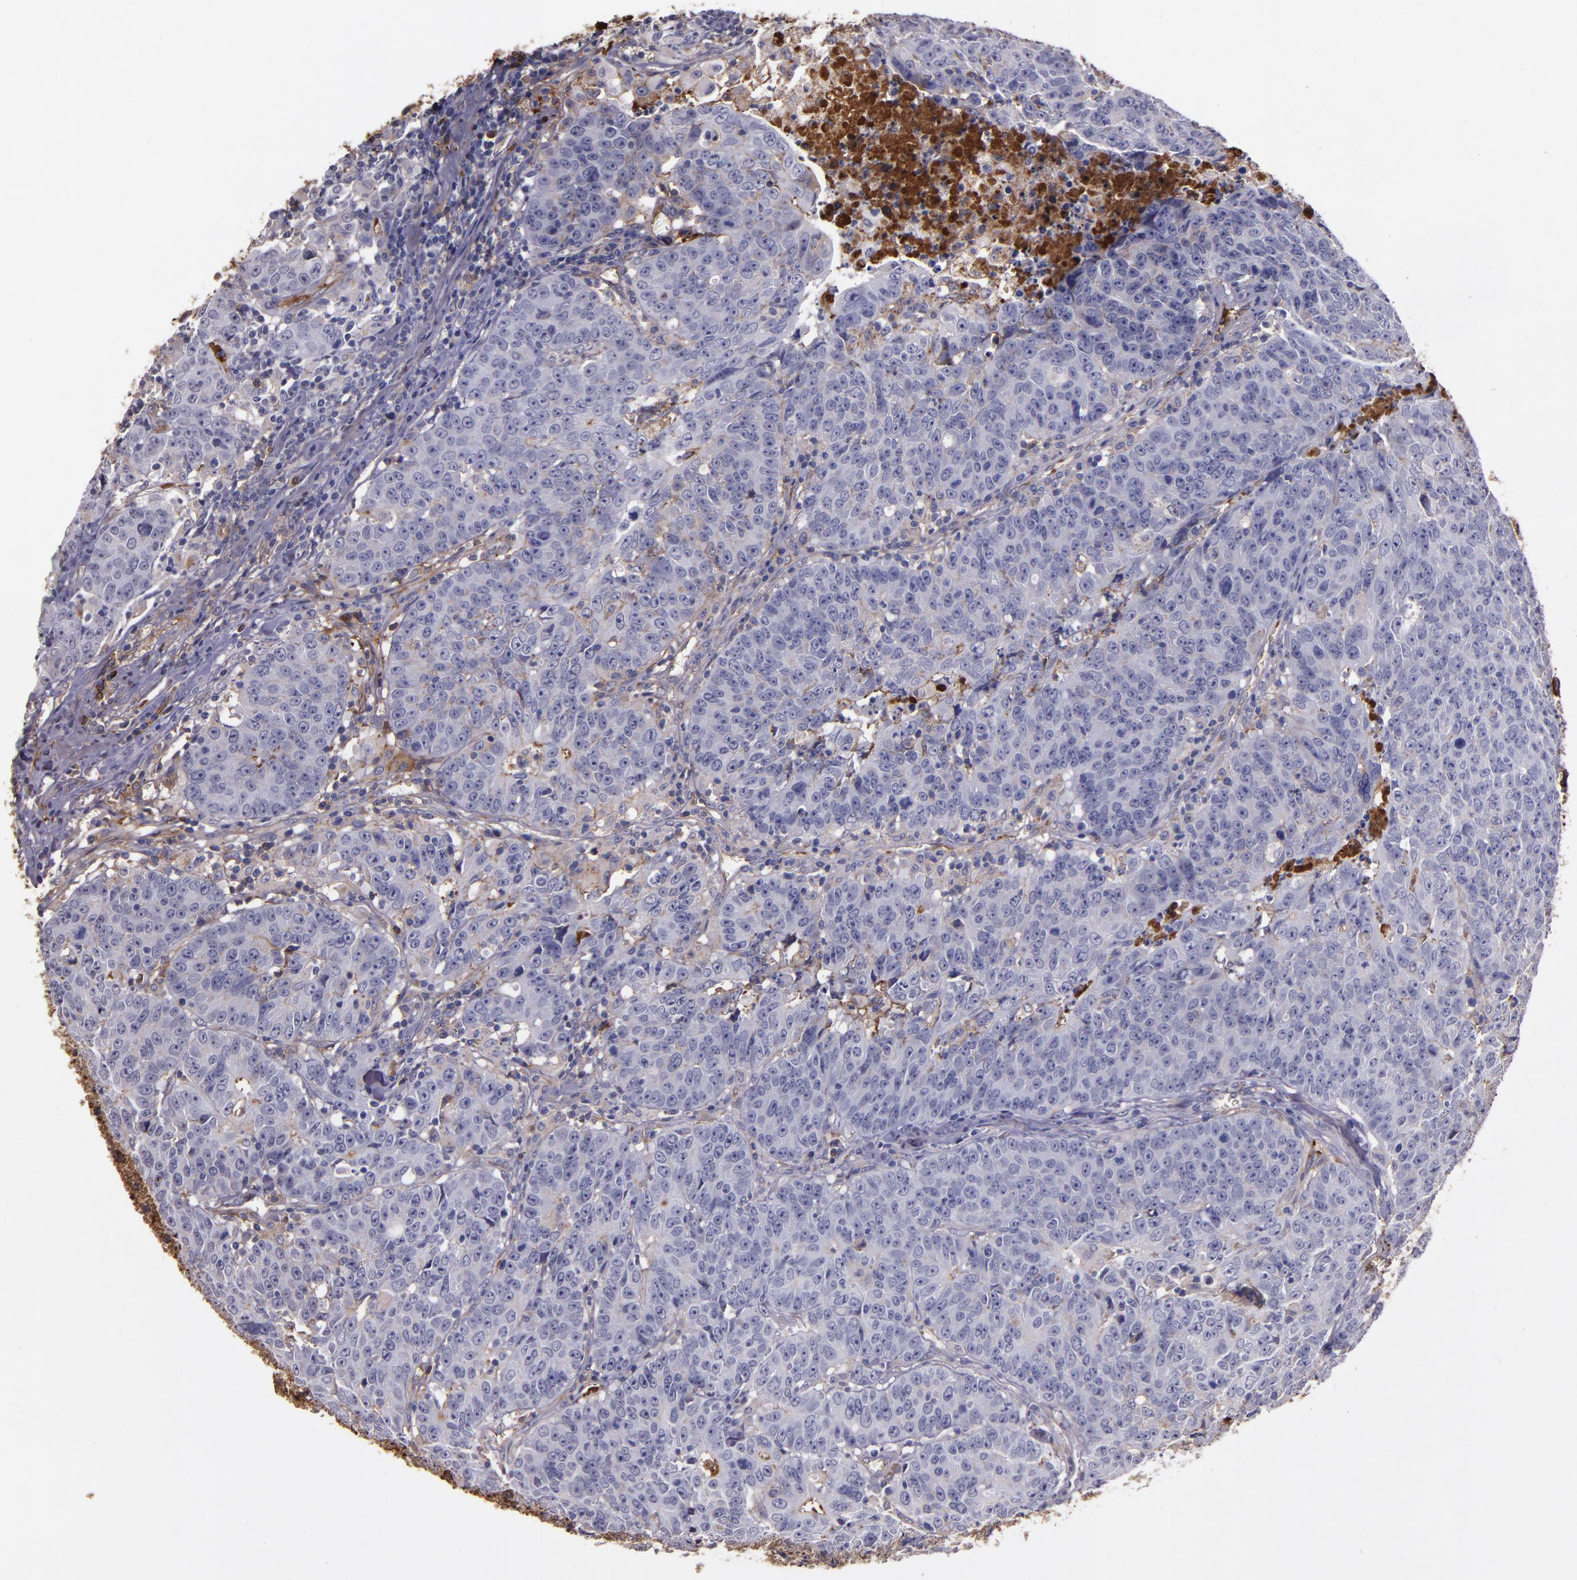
{"staining": {"intensity": "negative", "quantity": "none", "location": "none"}, "tissue": "colorectal cancer", "cell_type": "Tumor cells", "image_type": "cancer", "snomed": [{"axis": "morphology", "description": "Adenocarcinoma, NOS"}, {"axis": "topography", "description": "Colon"}], "caption": "The IHC micrograph has no significant staining in tumor cells of colorectal adenocarcinoma tissue.", "gene": "A2M", "patient": {"sex": "female", "age": 53}}